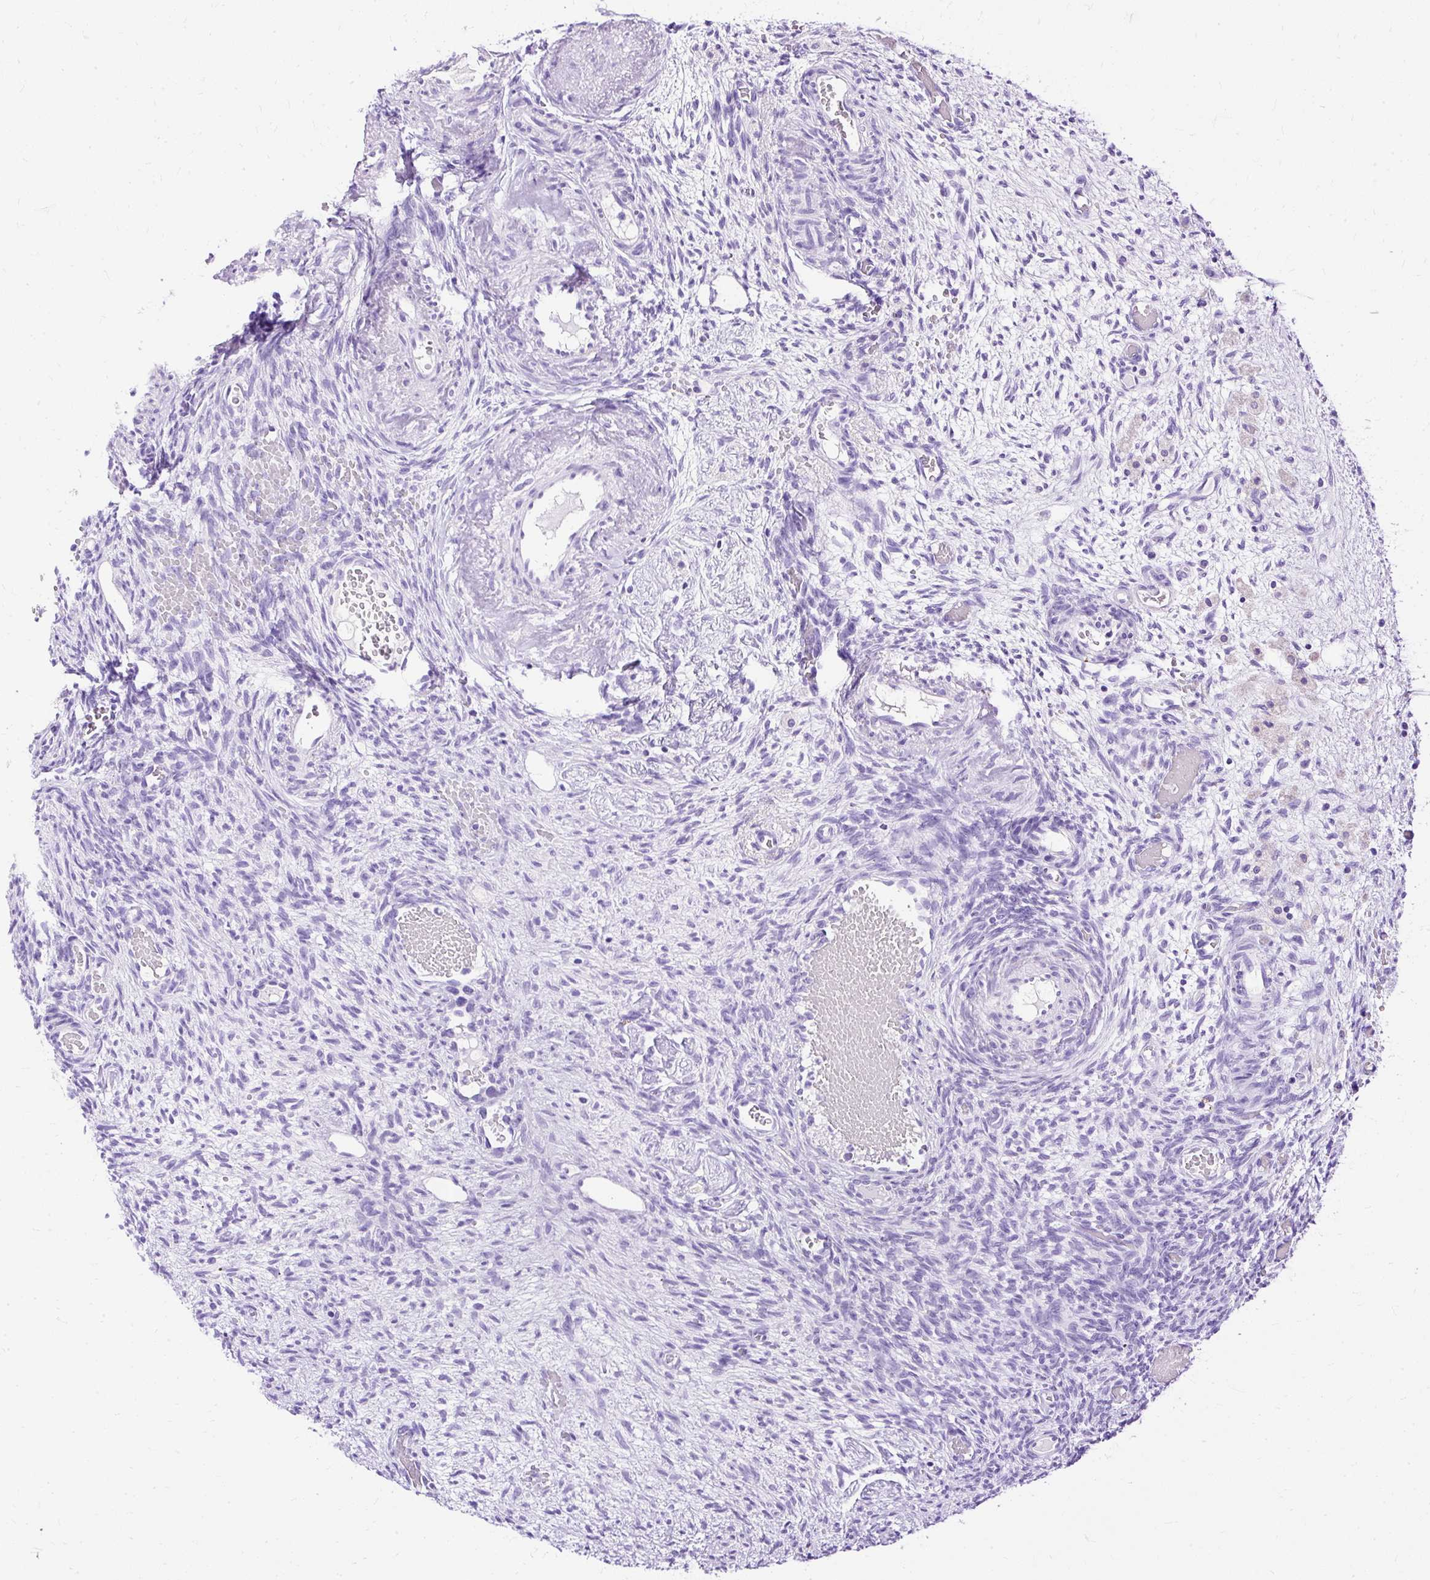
{"staining": {"intensity": "negative", "quantity": "none", "location": "none"}, "tissue": "ovary", "cell_type": "Follicle cells", "image_type": "normal", "snomed": [{"axis": "morphology", "description": "Normal tissue, NOS"}, {"axis": "topography", "description": "Ovary"}], "caption": "IHC photomicrograph of normal ovary stained for a protein (brown), which demonstrates no expression in follicle cells.", "gene": "SLC8A2", "patient": {"sex": "female", "age": 67}}